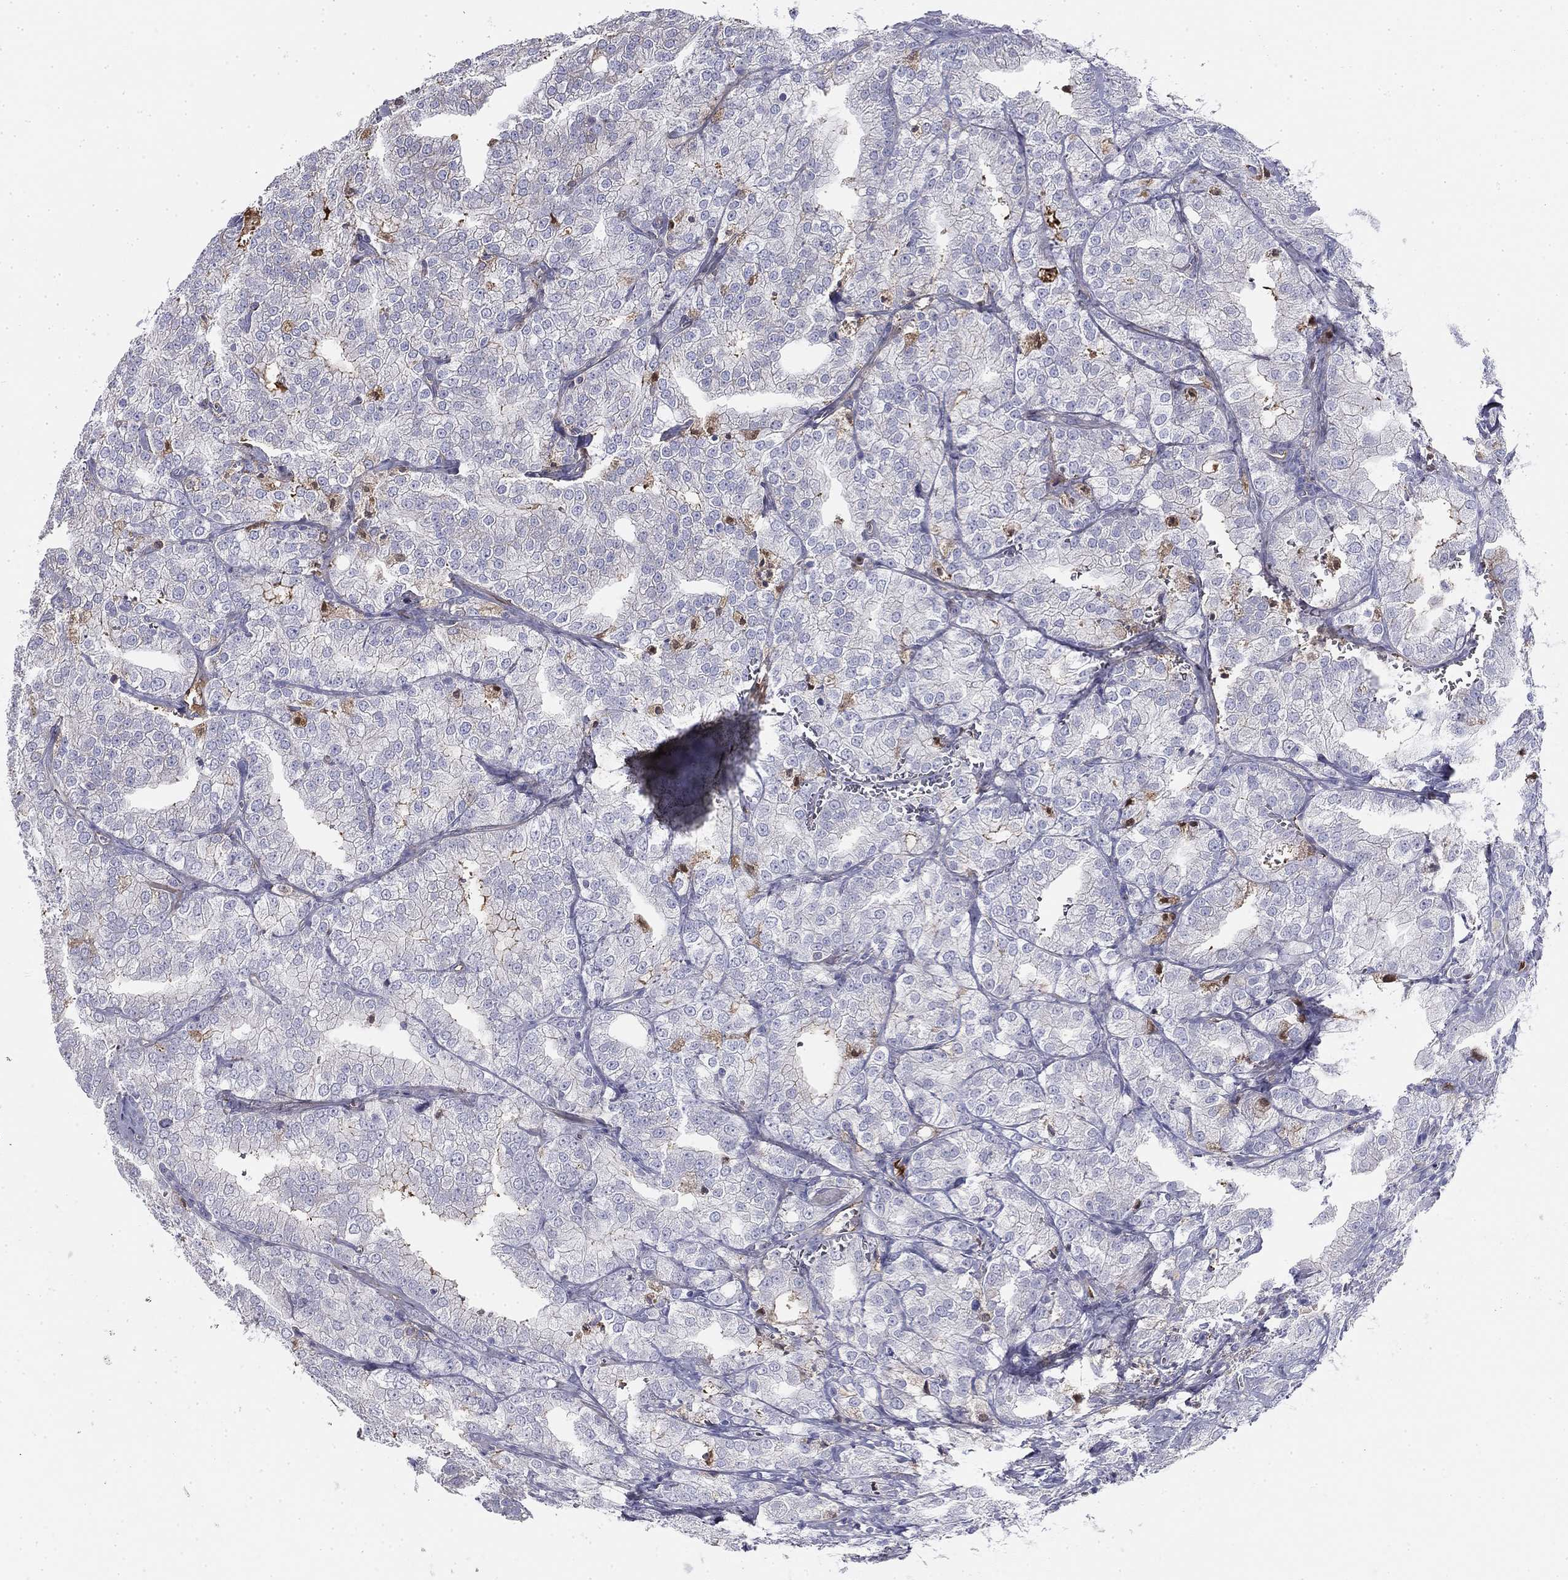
{"staining": {"intensity": "negative", "quantity": "none", "location": "none"}, "tissue": "prostate cancer", "cell_type": "Tumor cells", "image_type": "cancer", "snomed": [{"axis": "morphology", "description": "Adenocarcinoma, NOS"}, {"axis": "topography", "description": "Prostate"}], "caption": "This photomicrograph is of adenocarcinoma (prostate) stained with IHC to label a protein in brown with the nuclei are counter-stained blue. There is no expression in tumor cells.", "gene": "CPLX4", "patient": {"sex": "male", "age": 70}}